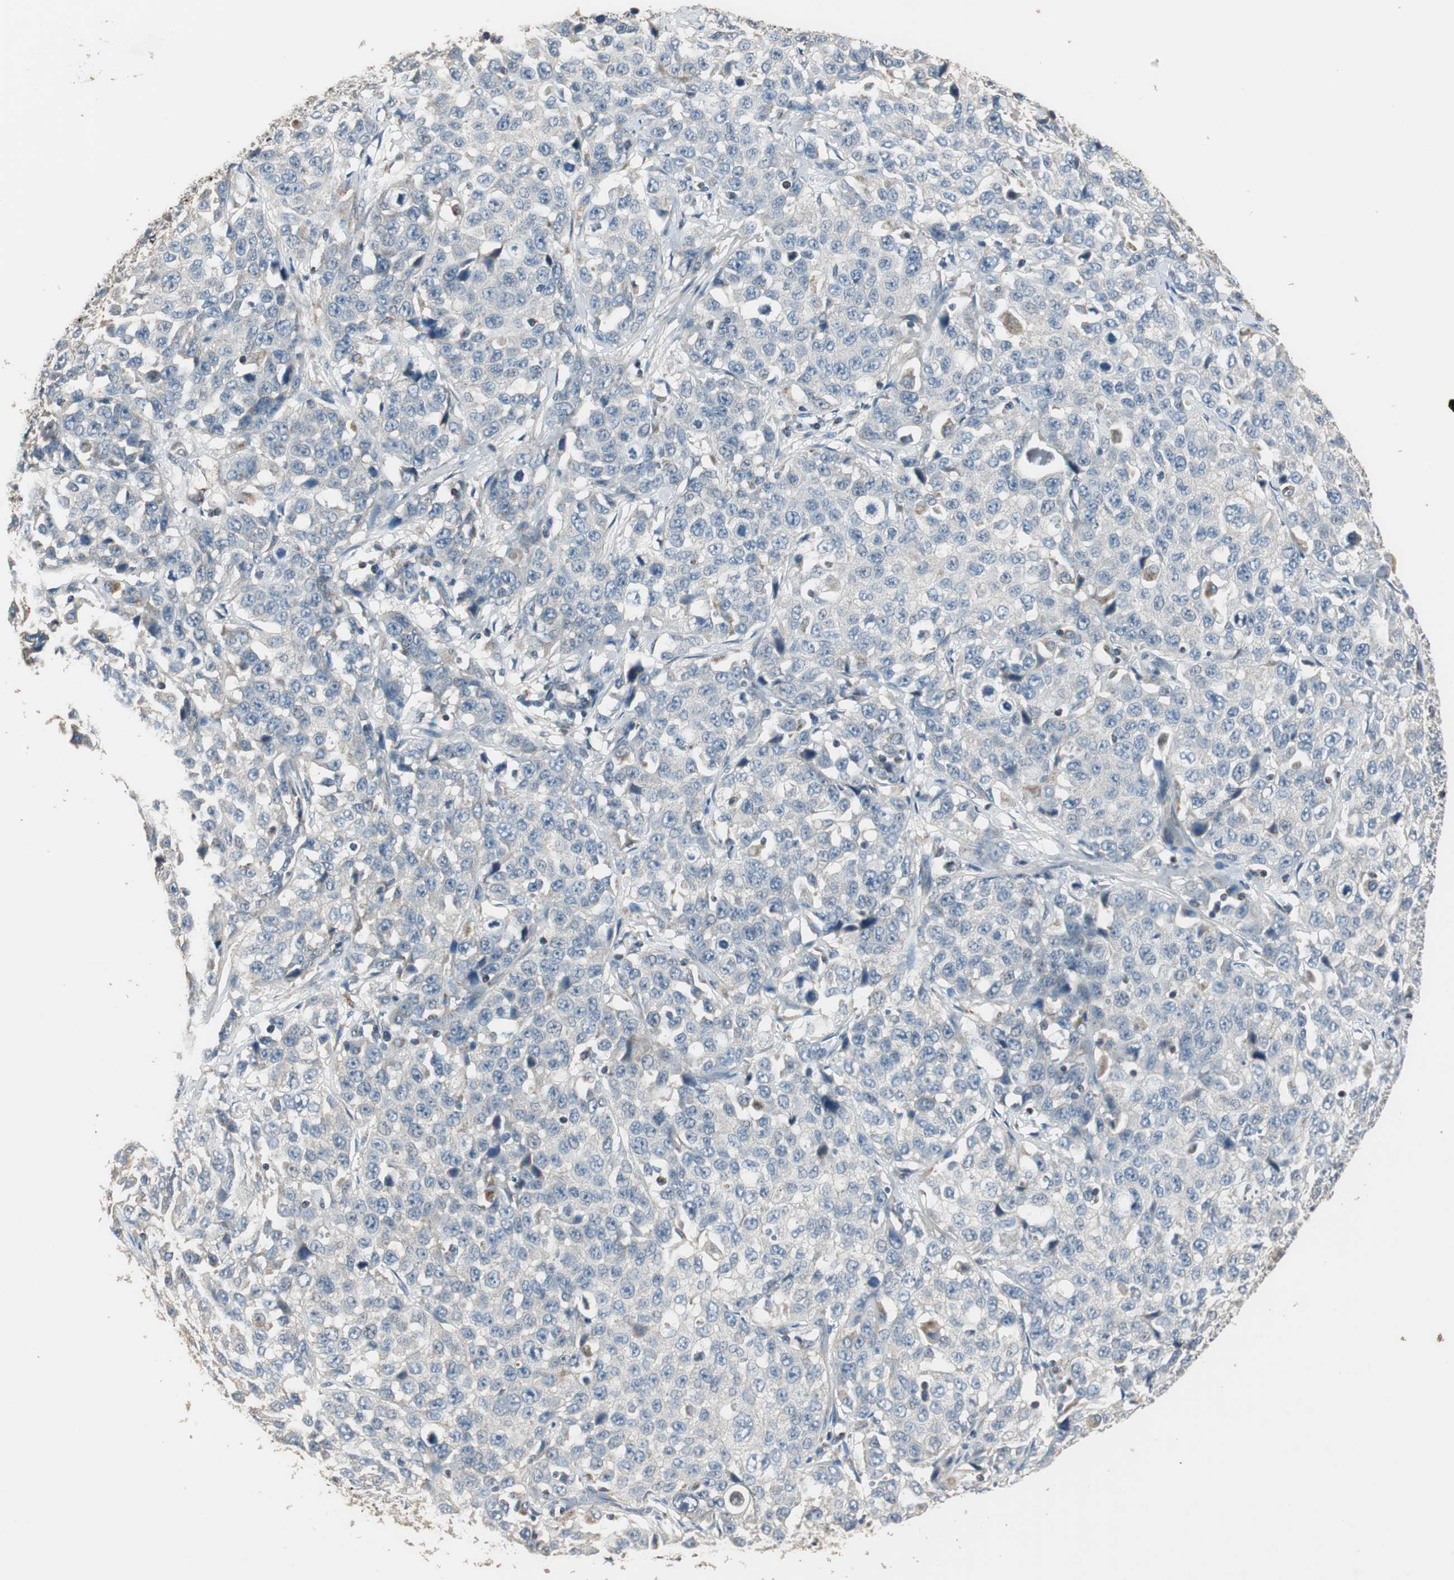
{"staining": {"intensity": "weak", "quantity": "<25%", "location": "cytoplasmic/membranous"}, "tissue": "stomach cancer", "cell_type": "Tumor cells", "image_type": "cancer", "snomed": [{"axis": "morphology", "description": "Normal tissue, NOS"}, {"axis": "morphology", "description": "Adenocarcinoma, NOS"}, {"axis": "topography", "description": "Stomach"}], "caption": "IHC image of human stomach adenocarcinoma stained for a protein (brown), which reveals no positivity in tumor cells. (Immunohistochemistry (ihc), brightfield microscopy, high magnification).", "gene": "MSTO1", "patient": {"sex": "male", "age": 48}}